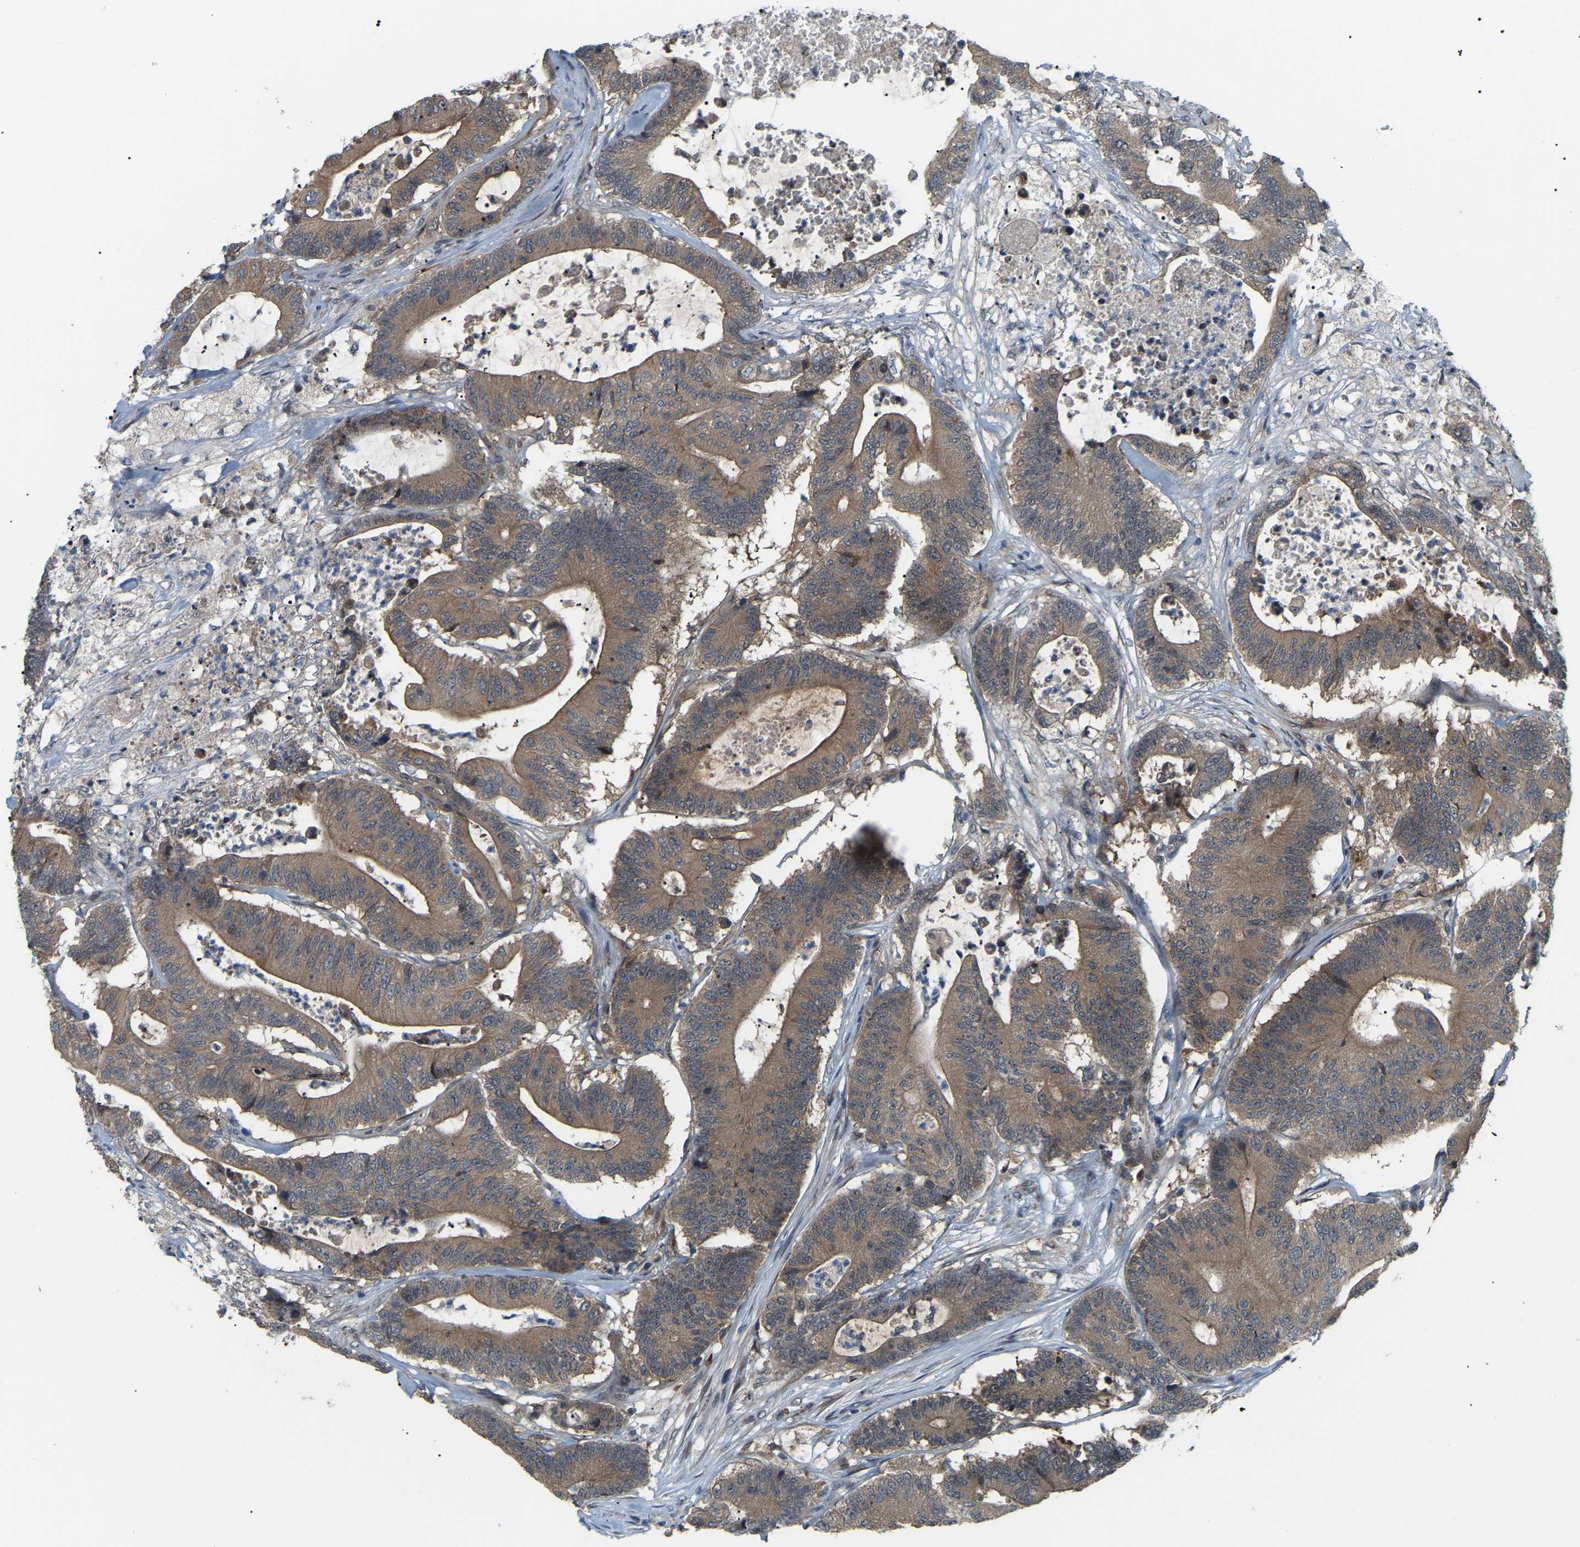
{"staining": {"intensity": "moderate", "quantity": ">75%", "location": "cytoplasmic/membranous"}, "tissue": "colorectal cancer", "cell_type": "Tumor cells", "image_type": "cancer", "snomed": [{"axis": "morphology", "description": "Adenocarcinoma, NOS"}, {"axis": "topography", "description": "Colon"}], "caption": "Protein expression by IHC shows moderate cytoplasmic/membranous positivity in about >75% of tumor cells in colorectal cancer (adenocarcinoma).", "gene": "CROT", "patient": {"sex": "female", "age": 84}}